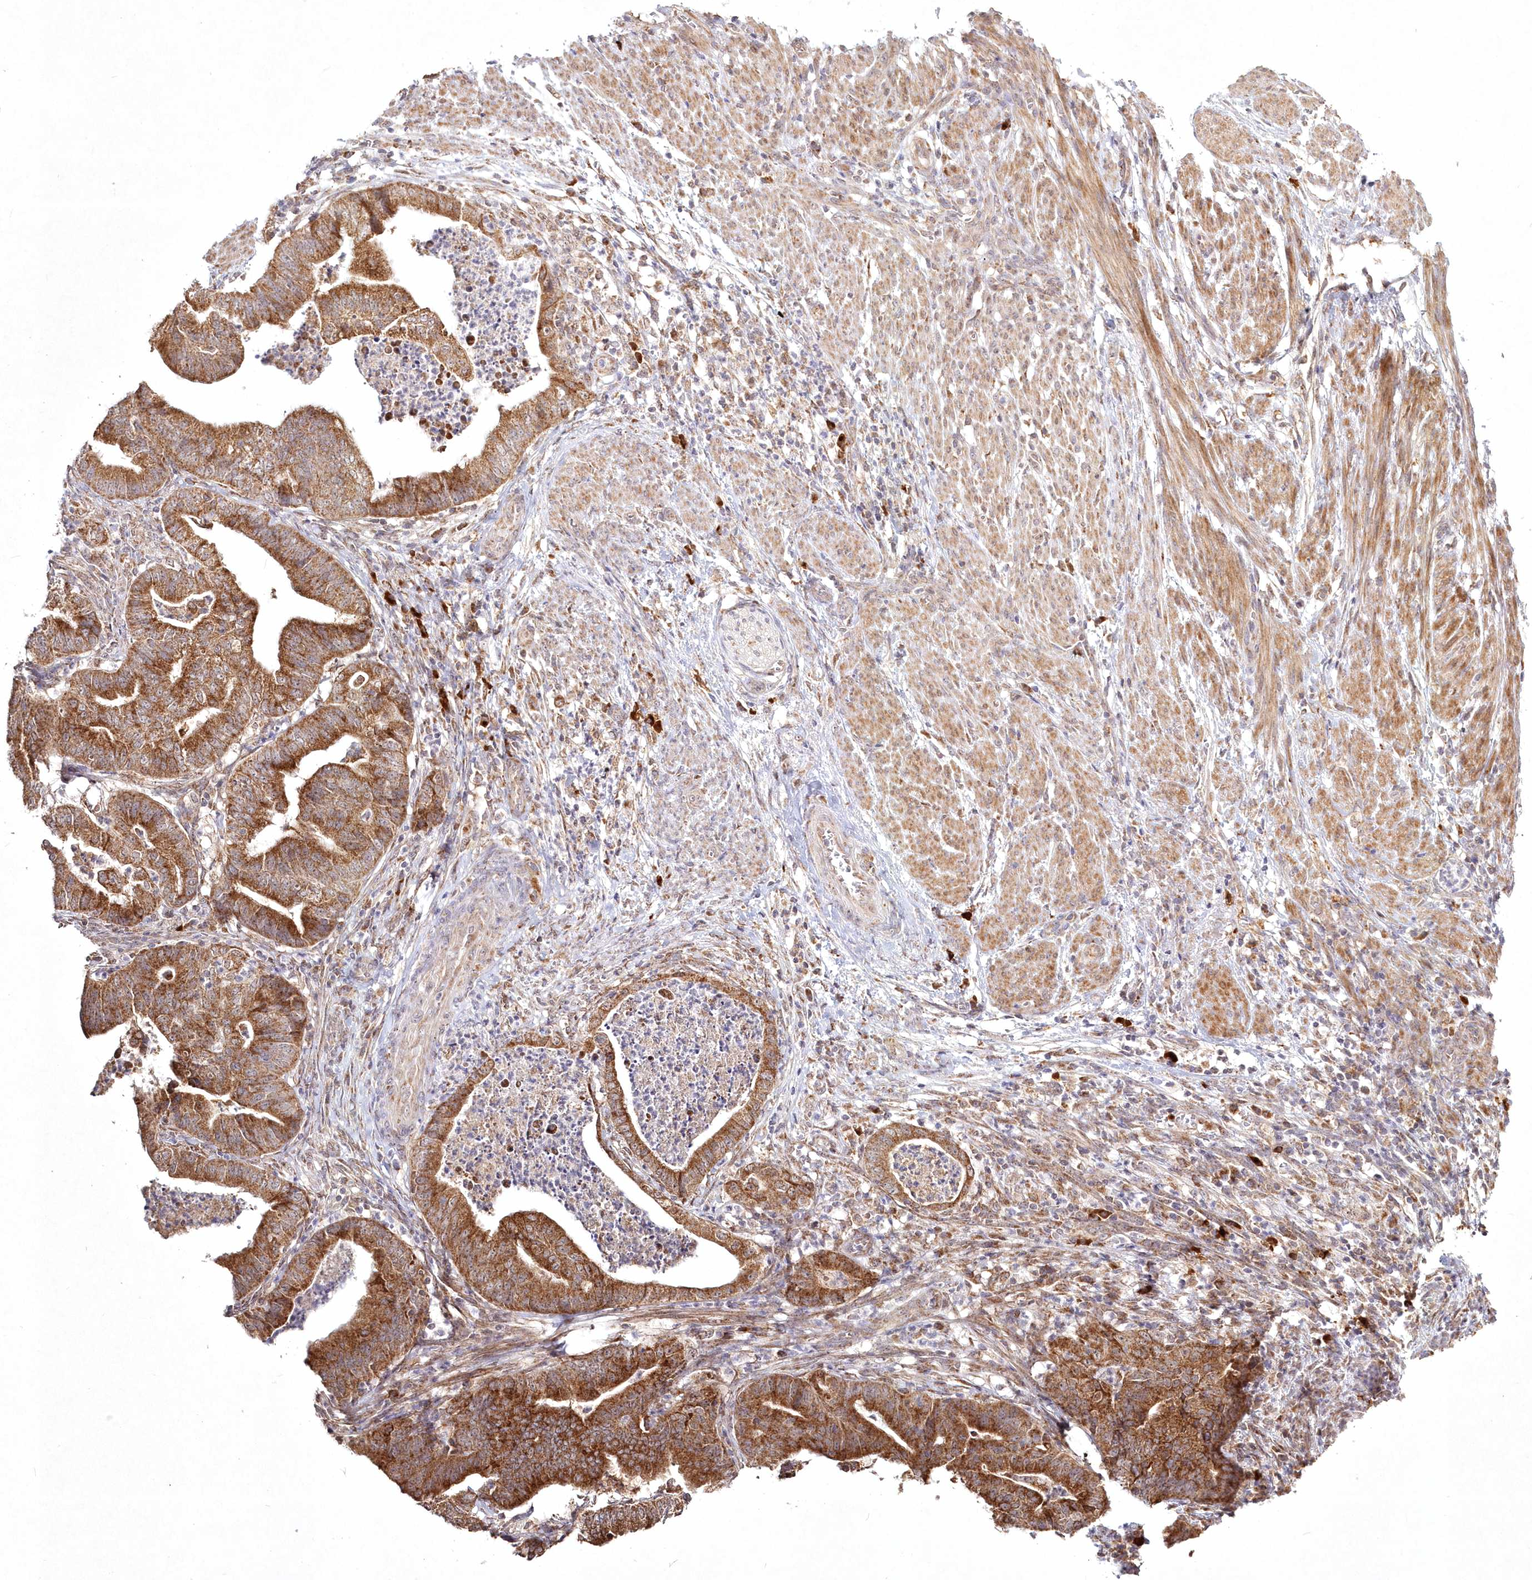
{"staining": {"intensity": "moderate", "quantity": ">75%", "location": "cytoplasmic/membranous"}, "tissue": "endometrial cancer", "cell_type": "Tumor cells", "image_type": "cancer", "snomed": [{"axis": "morphology", "description": "Polyp, NOS"}, {"axis": "morphology", "description": "Adenocarcinoma, NOS"}, {"axis": "morphology", "description": "Adenoma, NOS"}, {"axis": "topography", "description": "Endometrium"}], "caption": "Moderate cytoplasmic/membranous positivity for a protein is identified in about >75% of tumor cells of endometrial cancer (adenocarcinoma) using immunohistochemistry.", "gene": "PEX13", "patient": {"sex": "female", "age": 79}}